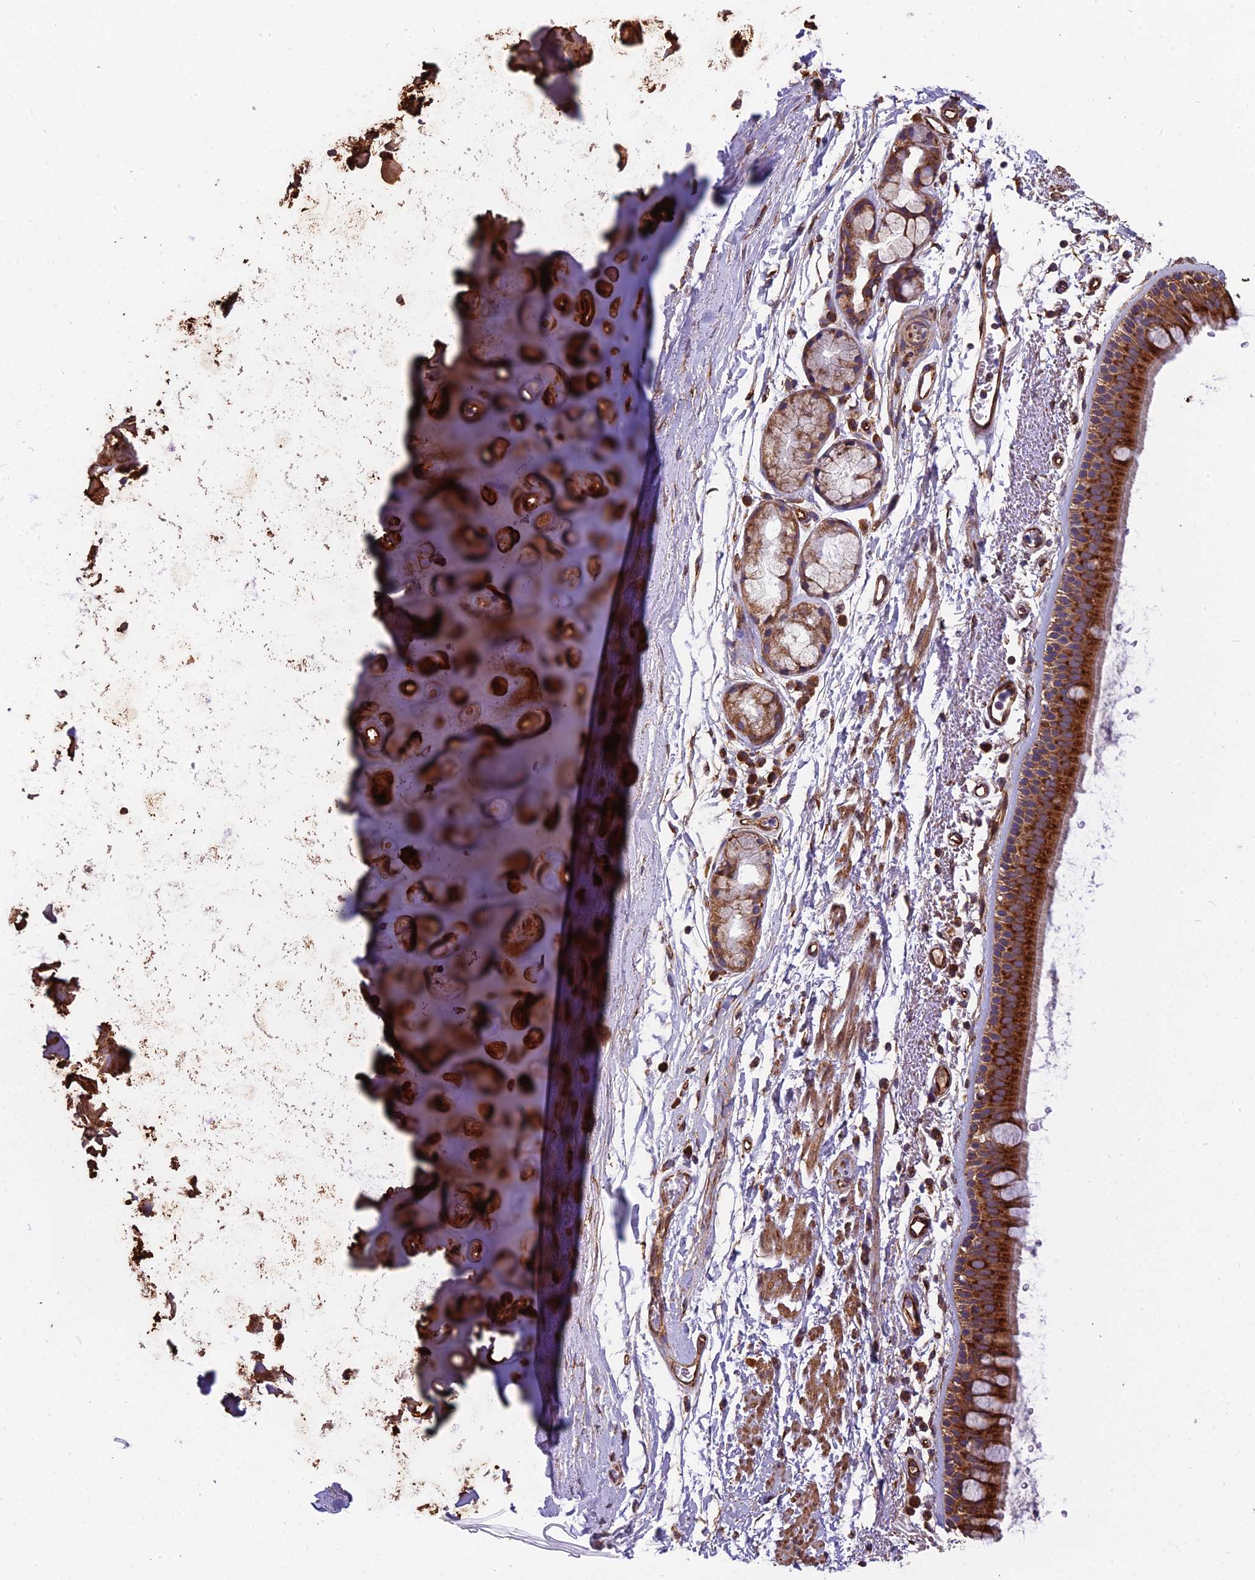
{"staining": {"intensity": "strong", "quantity": ">75%", "location": "cytoplasmic/membranous"}, "tissue": "bronchus", "cell_type": "Respiratory epithelial cells", "image_type": "normal", "snomed": [{"axis": "morphology", "description": "Normal tissue, NOS"}, {"axis": "topography", "description": "Lymph node"}, {"axis": "topography", "description": "Bronchus"}], "caption": "Approximately >75% of respiratory epithelial cells in benign bronchus reveal strong cytoplasmic/membranous protein positivity as visualized by brown immunohistochemical staining.", "gene": "SPDL1", "patient": {"sex": "female", "age": 70}}